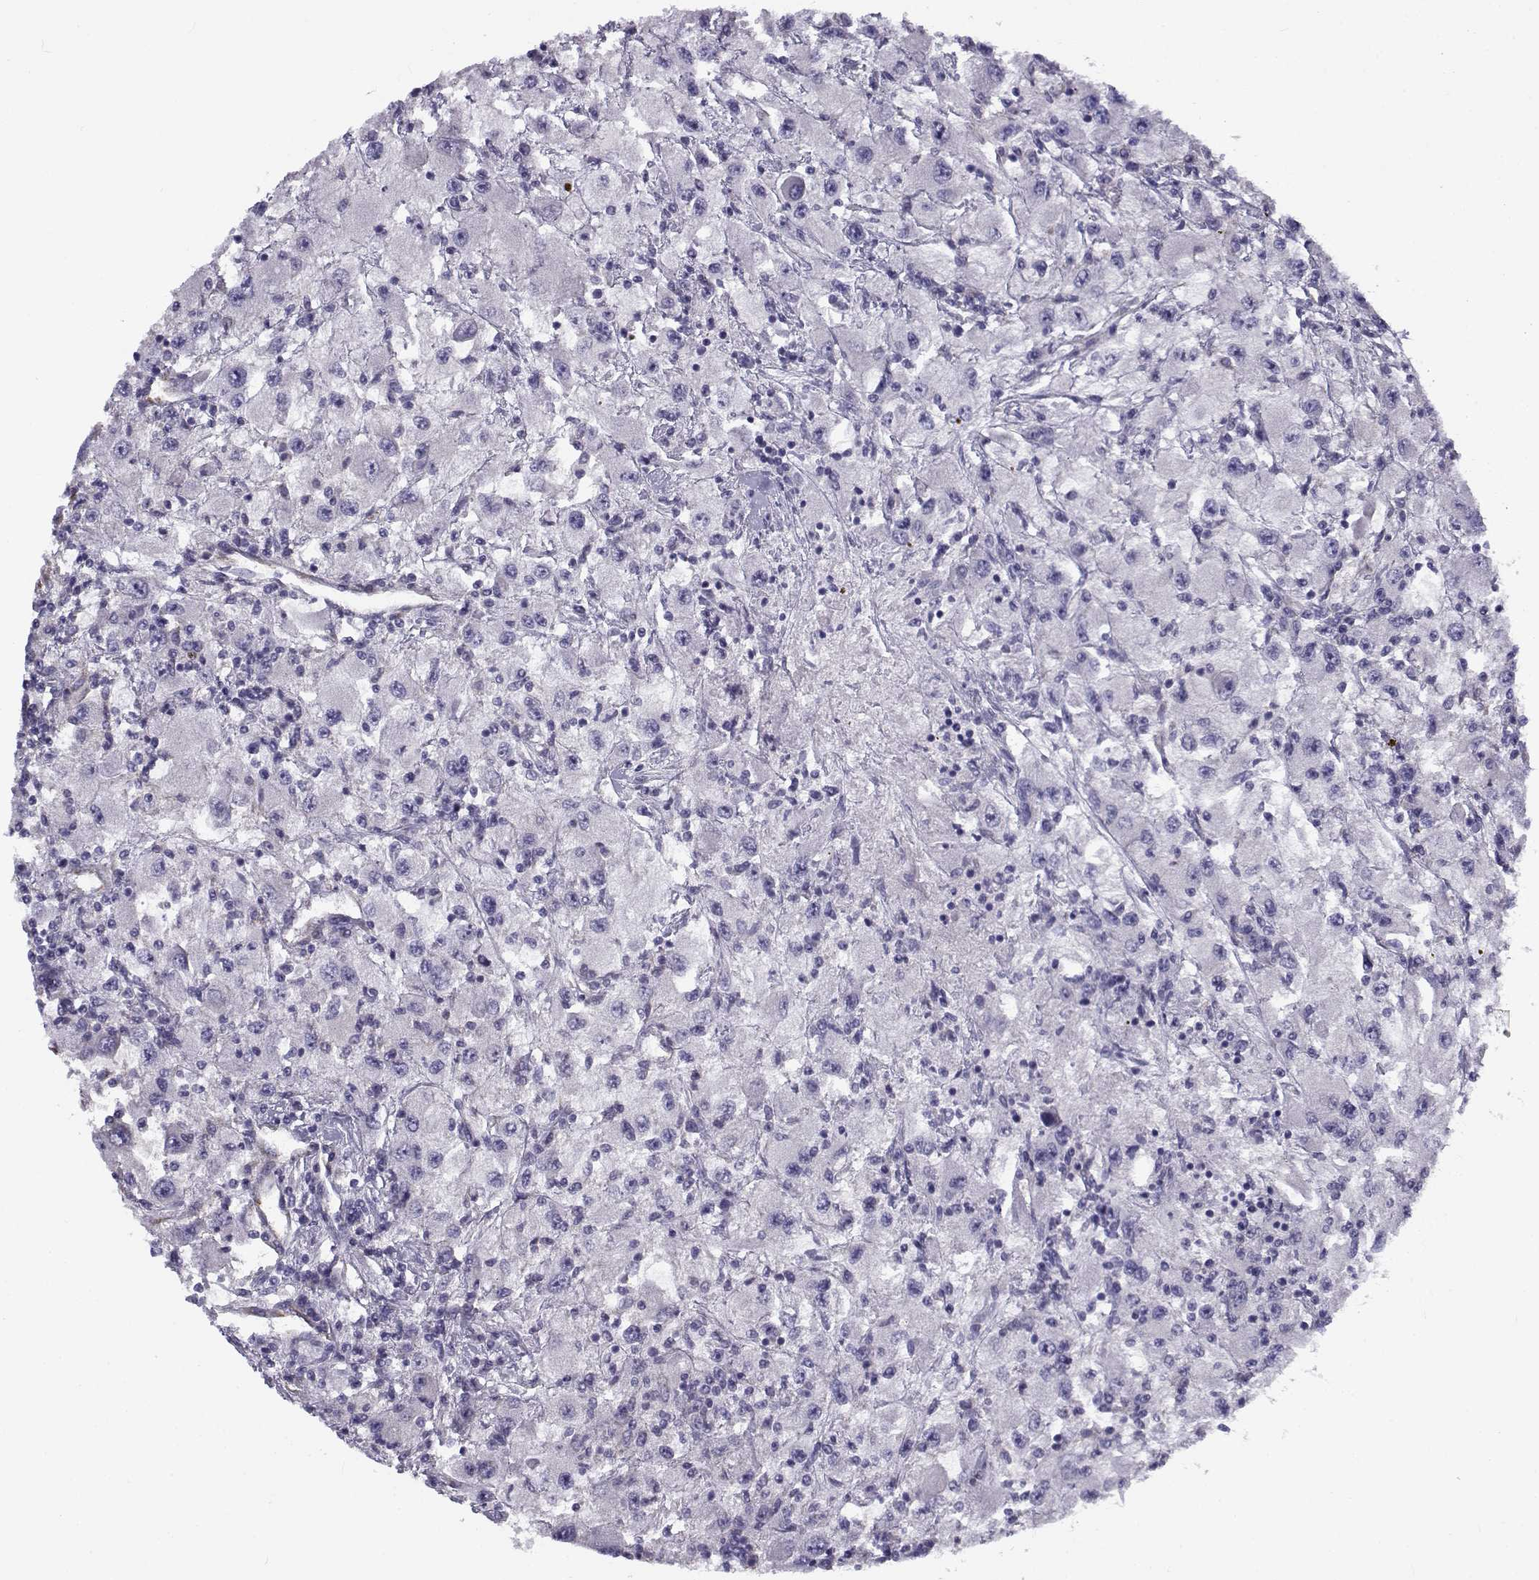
{"staining": {"intensity": "negative", "quantity": "none", "location": "none"}, "tissue": "renal cancer", "cell_type": "Tumor cells", "image_type": "cancer", "snomed": [{"axis": "morphology", "description": "Adenocarcinoma, NOS"}, {"axis": "topography", "description": "Kidney"}], "caption": "Immunohistochemical staining of renal adenocarcinoma demonstrates no significant positivity in tumor cells. (Immunohistochemistry (ihc), brightfield microscopy, high magnification).", "gene": "BEND6", "patient": {"sex": "female", "age": 67}}